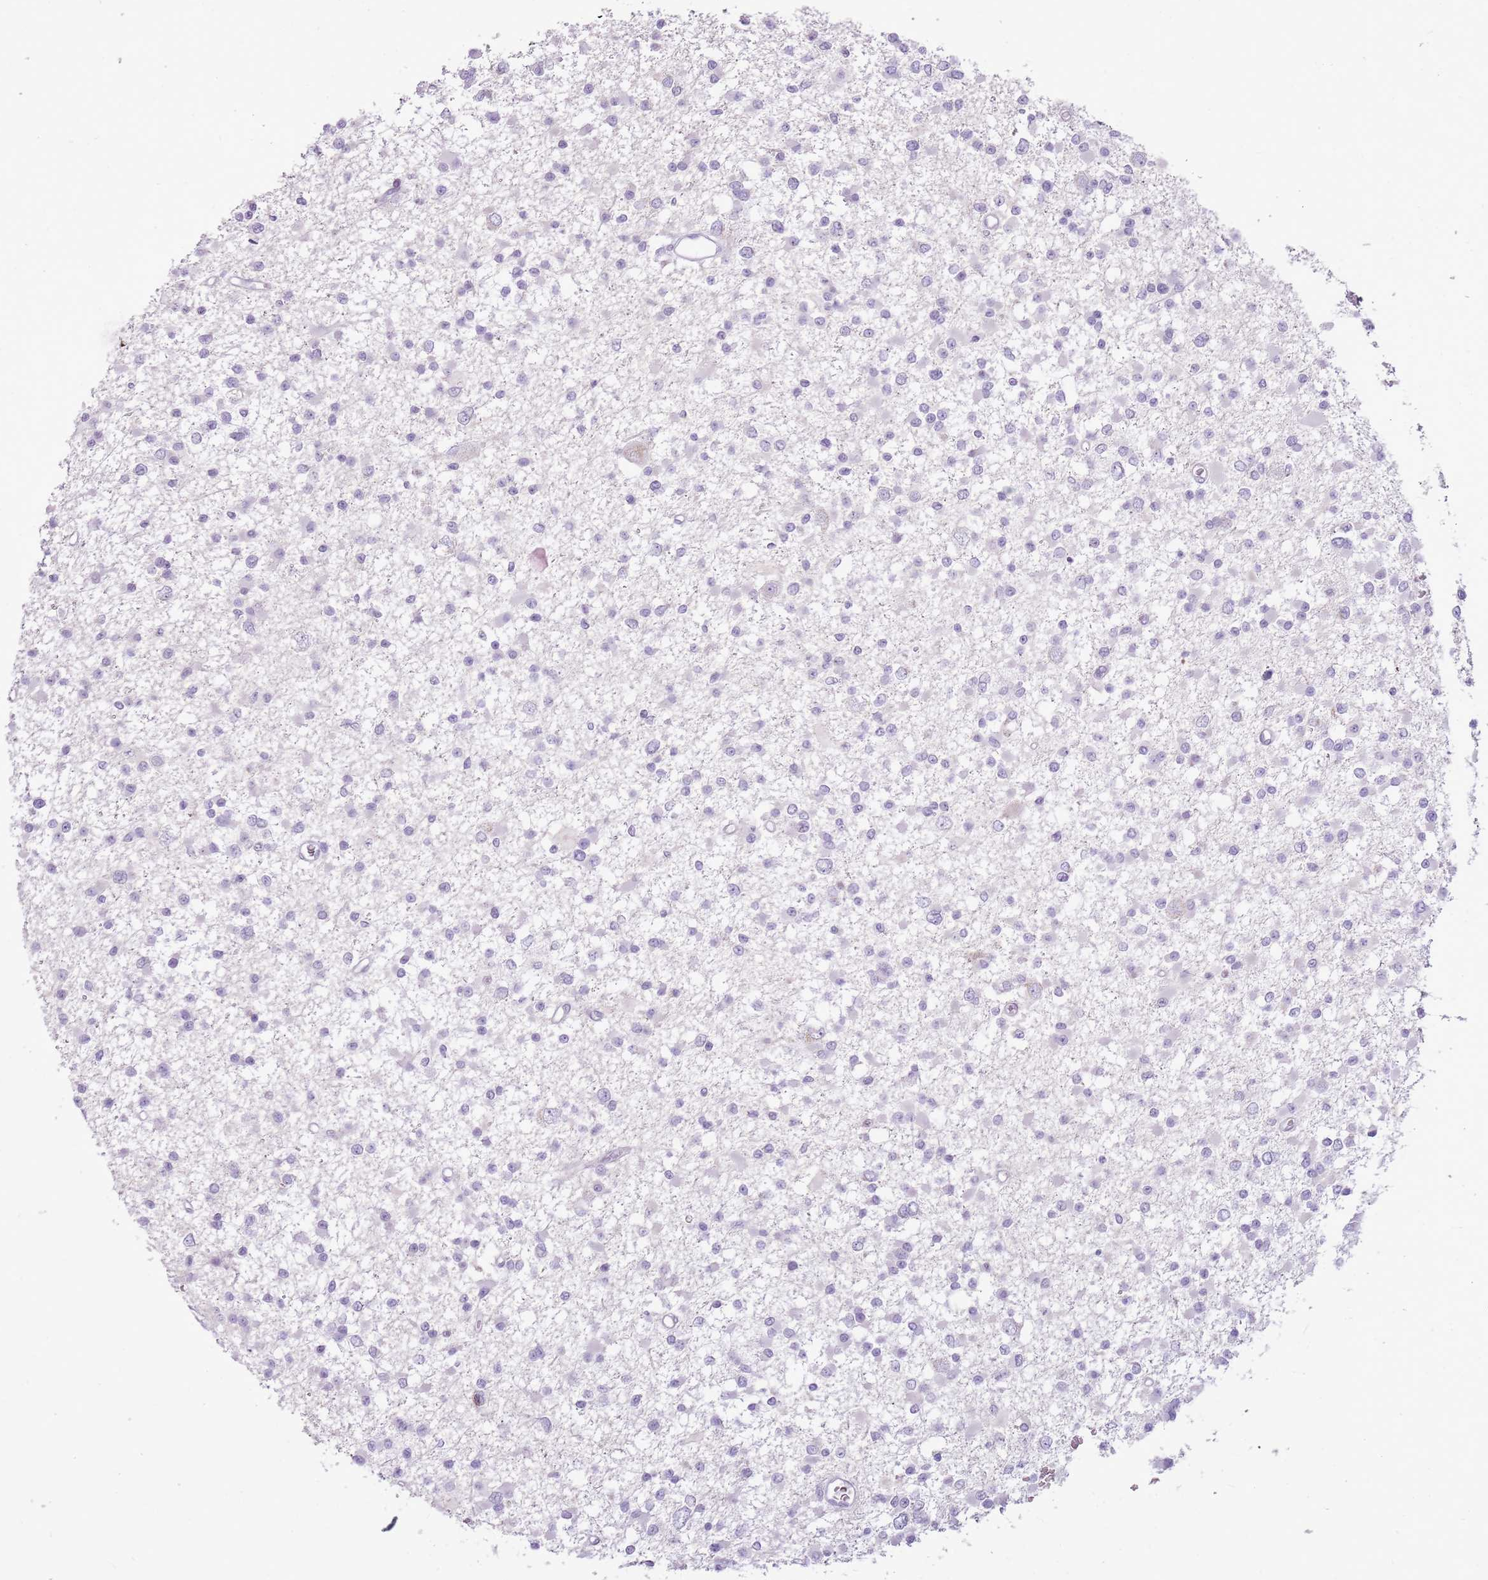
{"staining": {"intensity": "negative", "quantity": "none", "location": "none"}, "tissue": "glioma", "cell_type": "Tumor cells", "image_type": "cancer", "snomed": [{"axis": "morphology", "description": "Glioma, malignant, Low grade"}, {"axis": "topography", "description": "Brain"}], "caption": "Tumor cells show no significant positivity in glioma.", "gene": "RPL3L", "patient": {"sex": "female", "age": 22}}